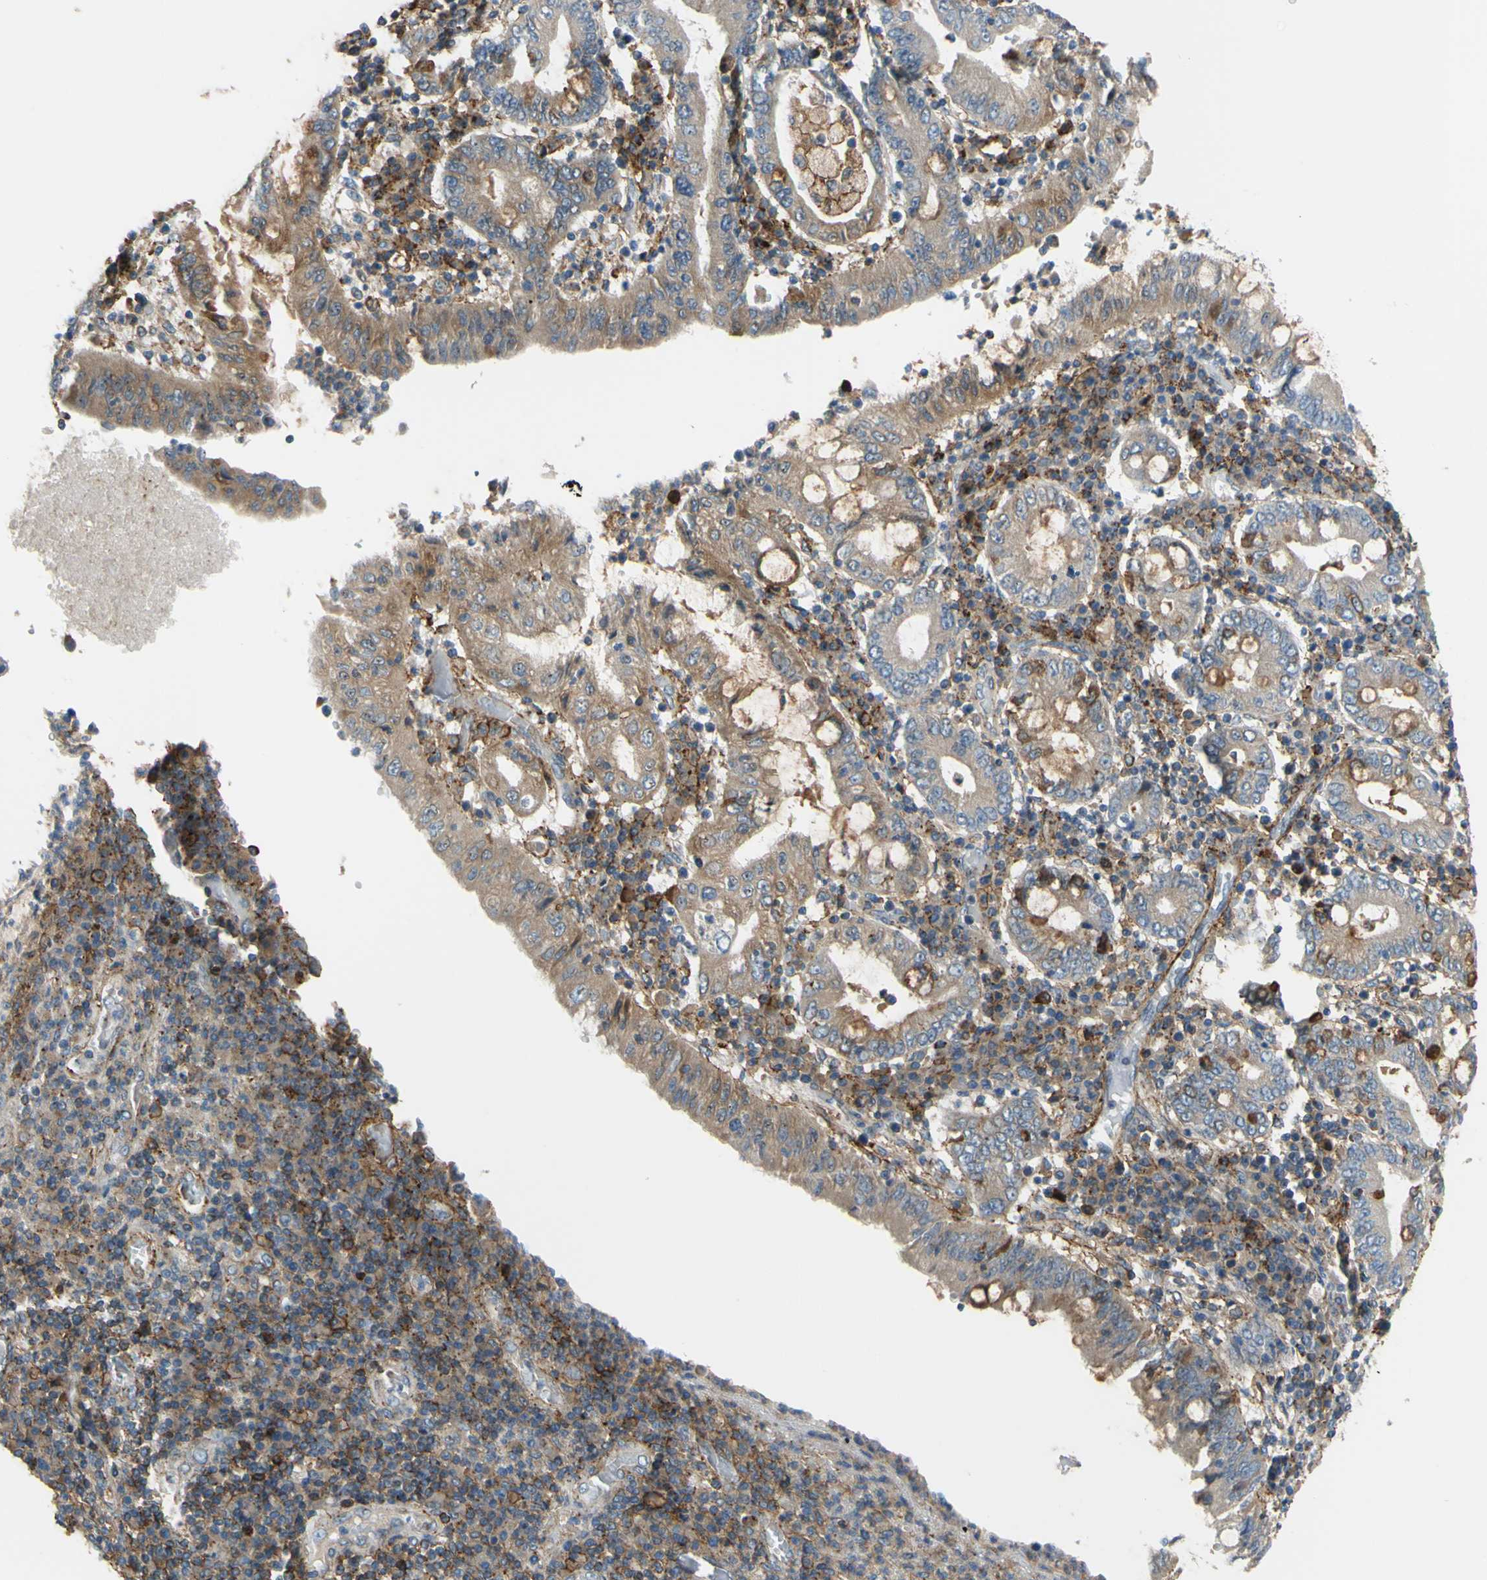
{"staining": {"intensity": "weak", "quantity": "25%-75%", "location": "cytoplasmic/membranous"}, "tissue": "stomach cancer", "cell_type": "Tumor cells", "image_type": "cancer", "snomed": [{"axis": "morphology", "description": "Normal tissue, NOS"}, {"axis": "morphology", "description": "Adenocarcinoma, NOS"}, {"axis": "topography", "description": "Esophagus"}, {"axis": "topography", "description": "Stomach, upper"}, {"axis": "topography", "description": "Peripheral nerve tissue"}], "caption": "A brown stain highlights weak cytoplasmic/membranous positivity of a protein in human stomach cancer tumor cells.", "gene": "POR", "patient": {"sex": "male", "age": 62}}